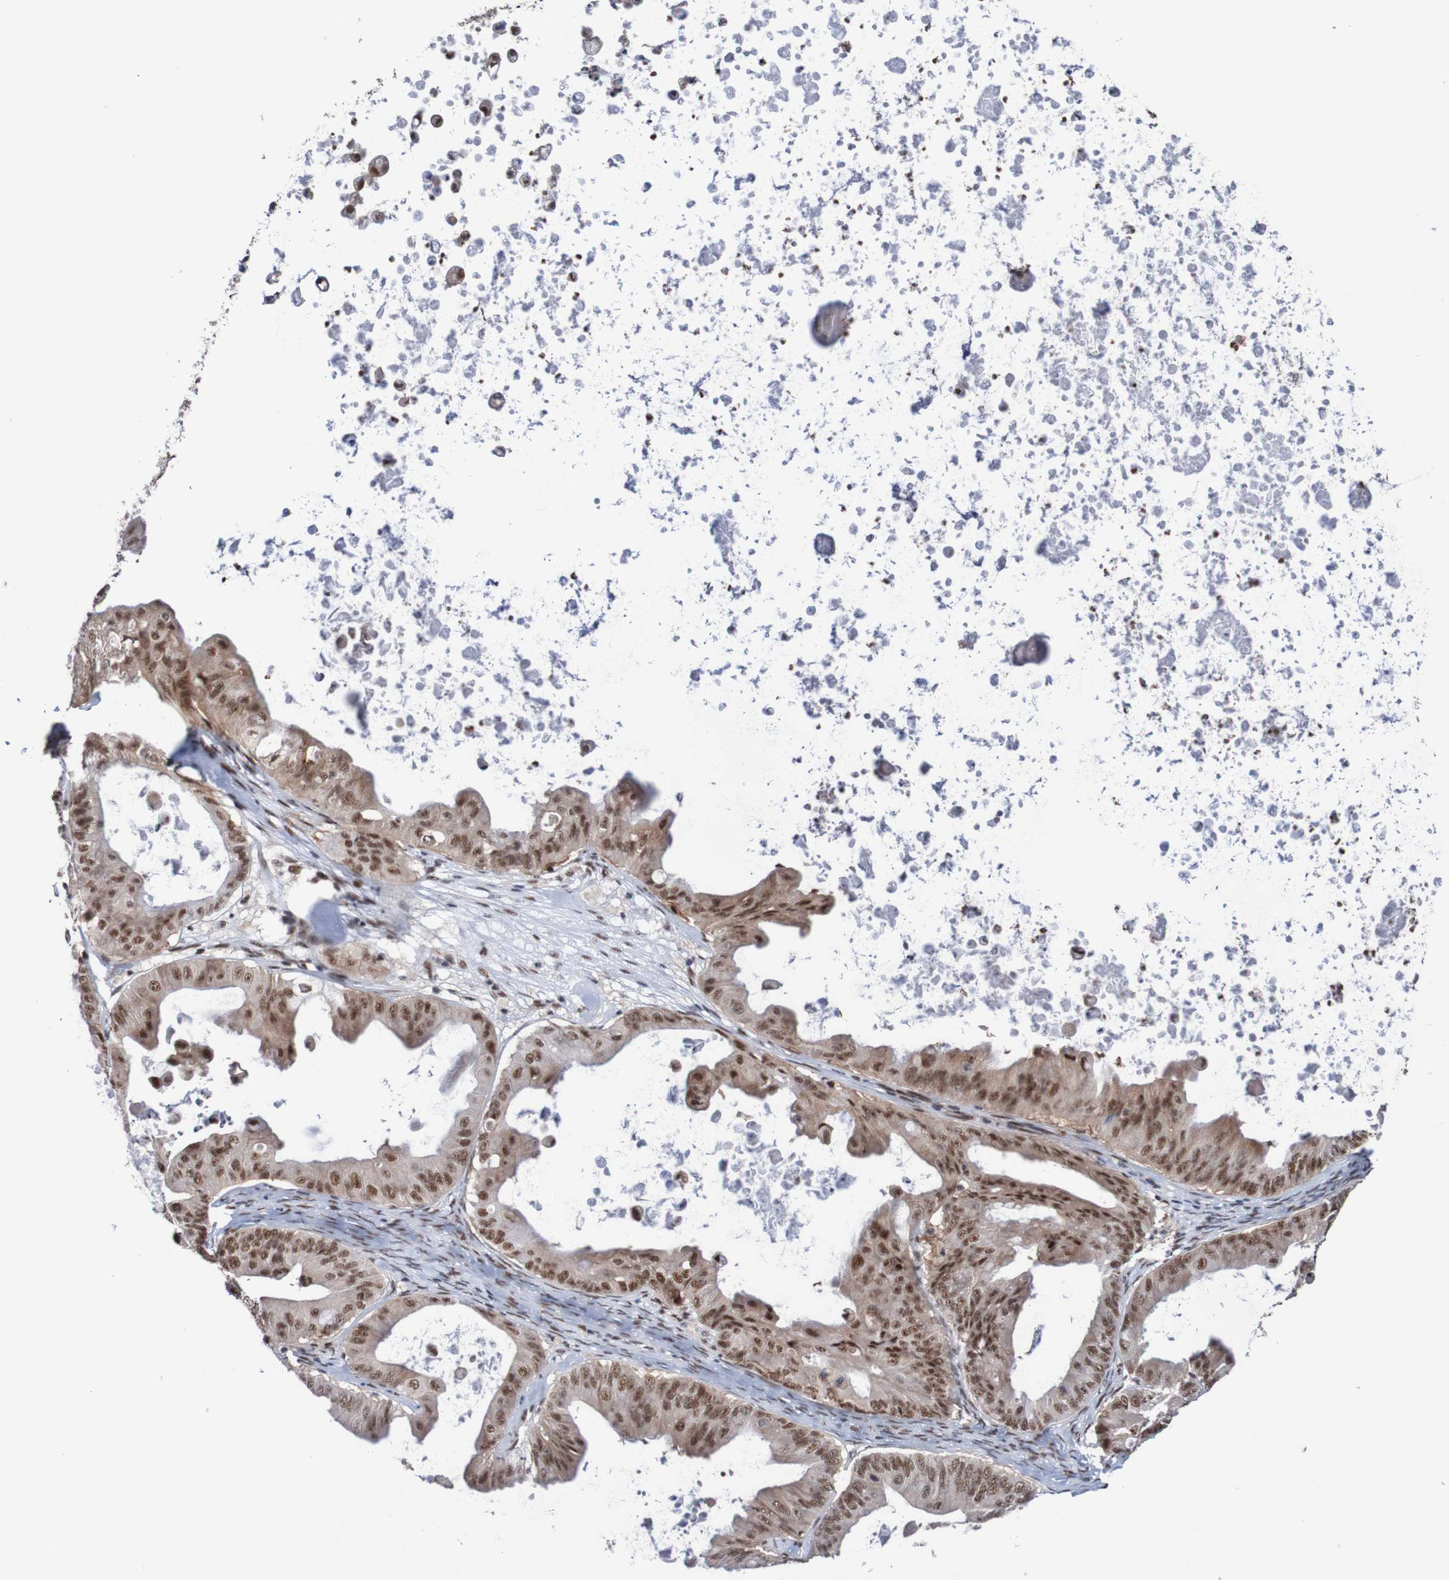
{"staining": {"intensity": "moderate", "quantity": ">75%", "location": "cytoplasmic/membranous,nuclear"}, "tissue": "ovarian cancer", "cell_type": "Tumor cells", "image_type": "cancer", "snomed": [{"axis": "morphology", "description": "Cystadenocarcinoma, mucinous, NOS"}, {"axis": "topography", "description": "Ovary"}], "caption": "High-power microscopy captured an IHC photomicrograph of mucinous cystadenocarcinoma (ovarian), revealing moderate cytoplasmic/membranous and nuclear staining in approximately >75% of tumor cells. (DAB IHC, brown staining for protein, blue staining for nuclei).", "gene": "CDC5L", "patient": {"sex": "female", "age": 37}}